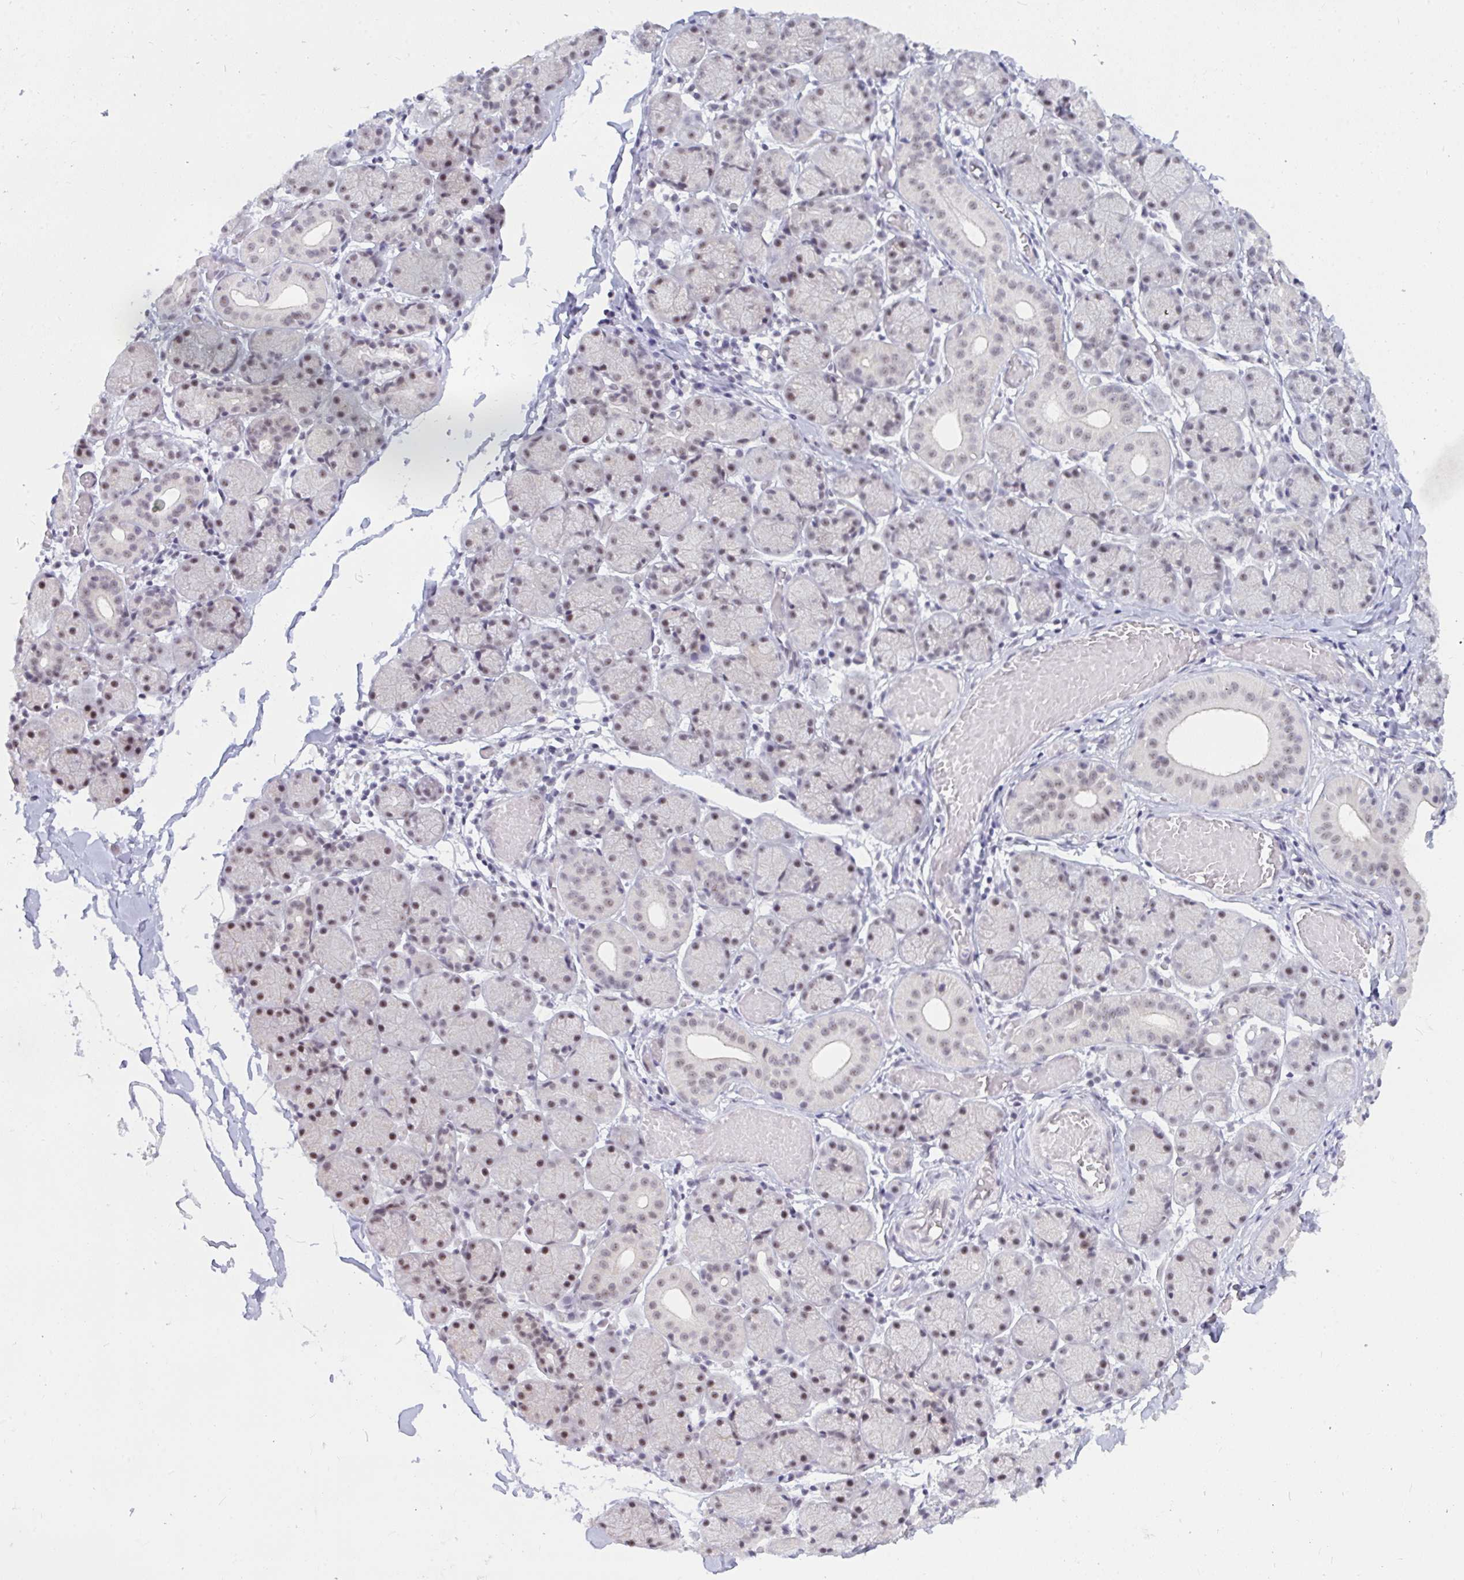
{"staining": {"intensity": "moderate", "quantity": "25%-75%", "location": "nuclear"}, "tissue": "salivary gland", "cell_type": "Glandular cells", "image_type": "normal", "snomed": [{"axis": "morphology", "description": "Normal tissue, NOS"}, {"axis": "topography", "description": "Salivary gland"}], "caption": "The image displays immunohistochemical staining of normal salivary gland. There is moderate nuclear expression is appreciated in about 25%-75% of glandular cells. The protein of interest is stained brown, and the nuclei are stained in blue (DAB (3,3'-diaminobenzidine) IHC with brightfield microscopy, high magnification).", "gene": "PRR14", "patient": {"sex": "female", "age": 24}}